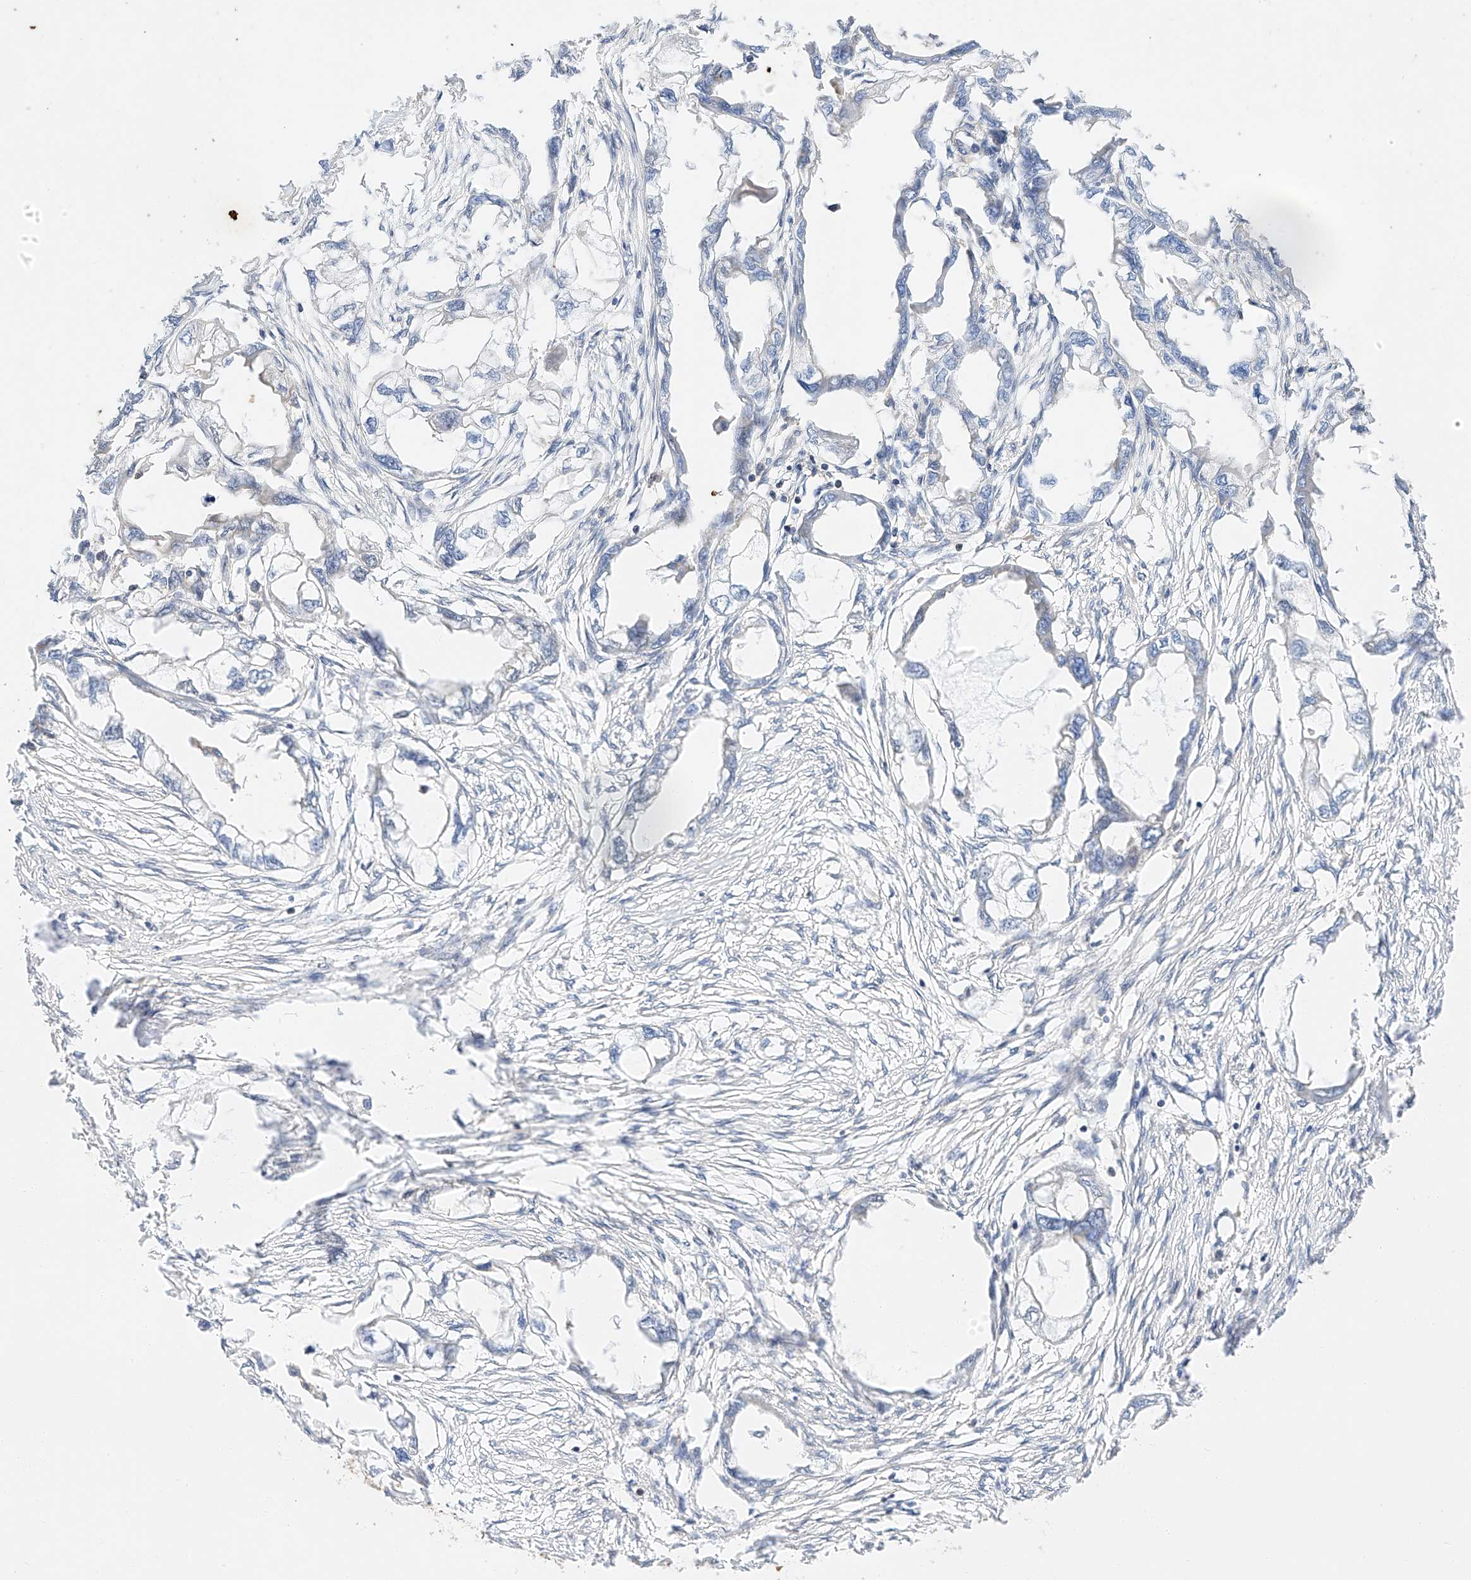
{"staining": {"intensity": "negative", "quantity": "none", "location": "none"}, "tissue": "endometrial cancer", "cell_type": "Tumor cells", "image_type": "cancer", "snomed": [{"axis": "morphology", "description": "Adenocarcinoma, NOS"}, {"axis": "morphology", "description": "Adenocarcinoma, metastatic, NOS"}, {"axis": "topography", "description": "Adipose tissue"}, {"axis": "topography", "description": "Endometrium"}], "caption": "Endometrial adenocarcinoma was stained to show a protein in brown. There is no significant staining in tumor cells.", "gene": "HDAC9", "patient": {"sex": "female", "age": 67}}